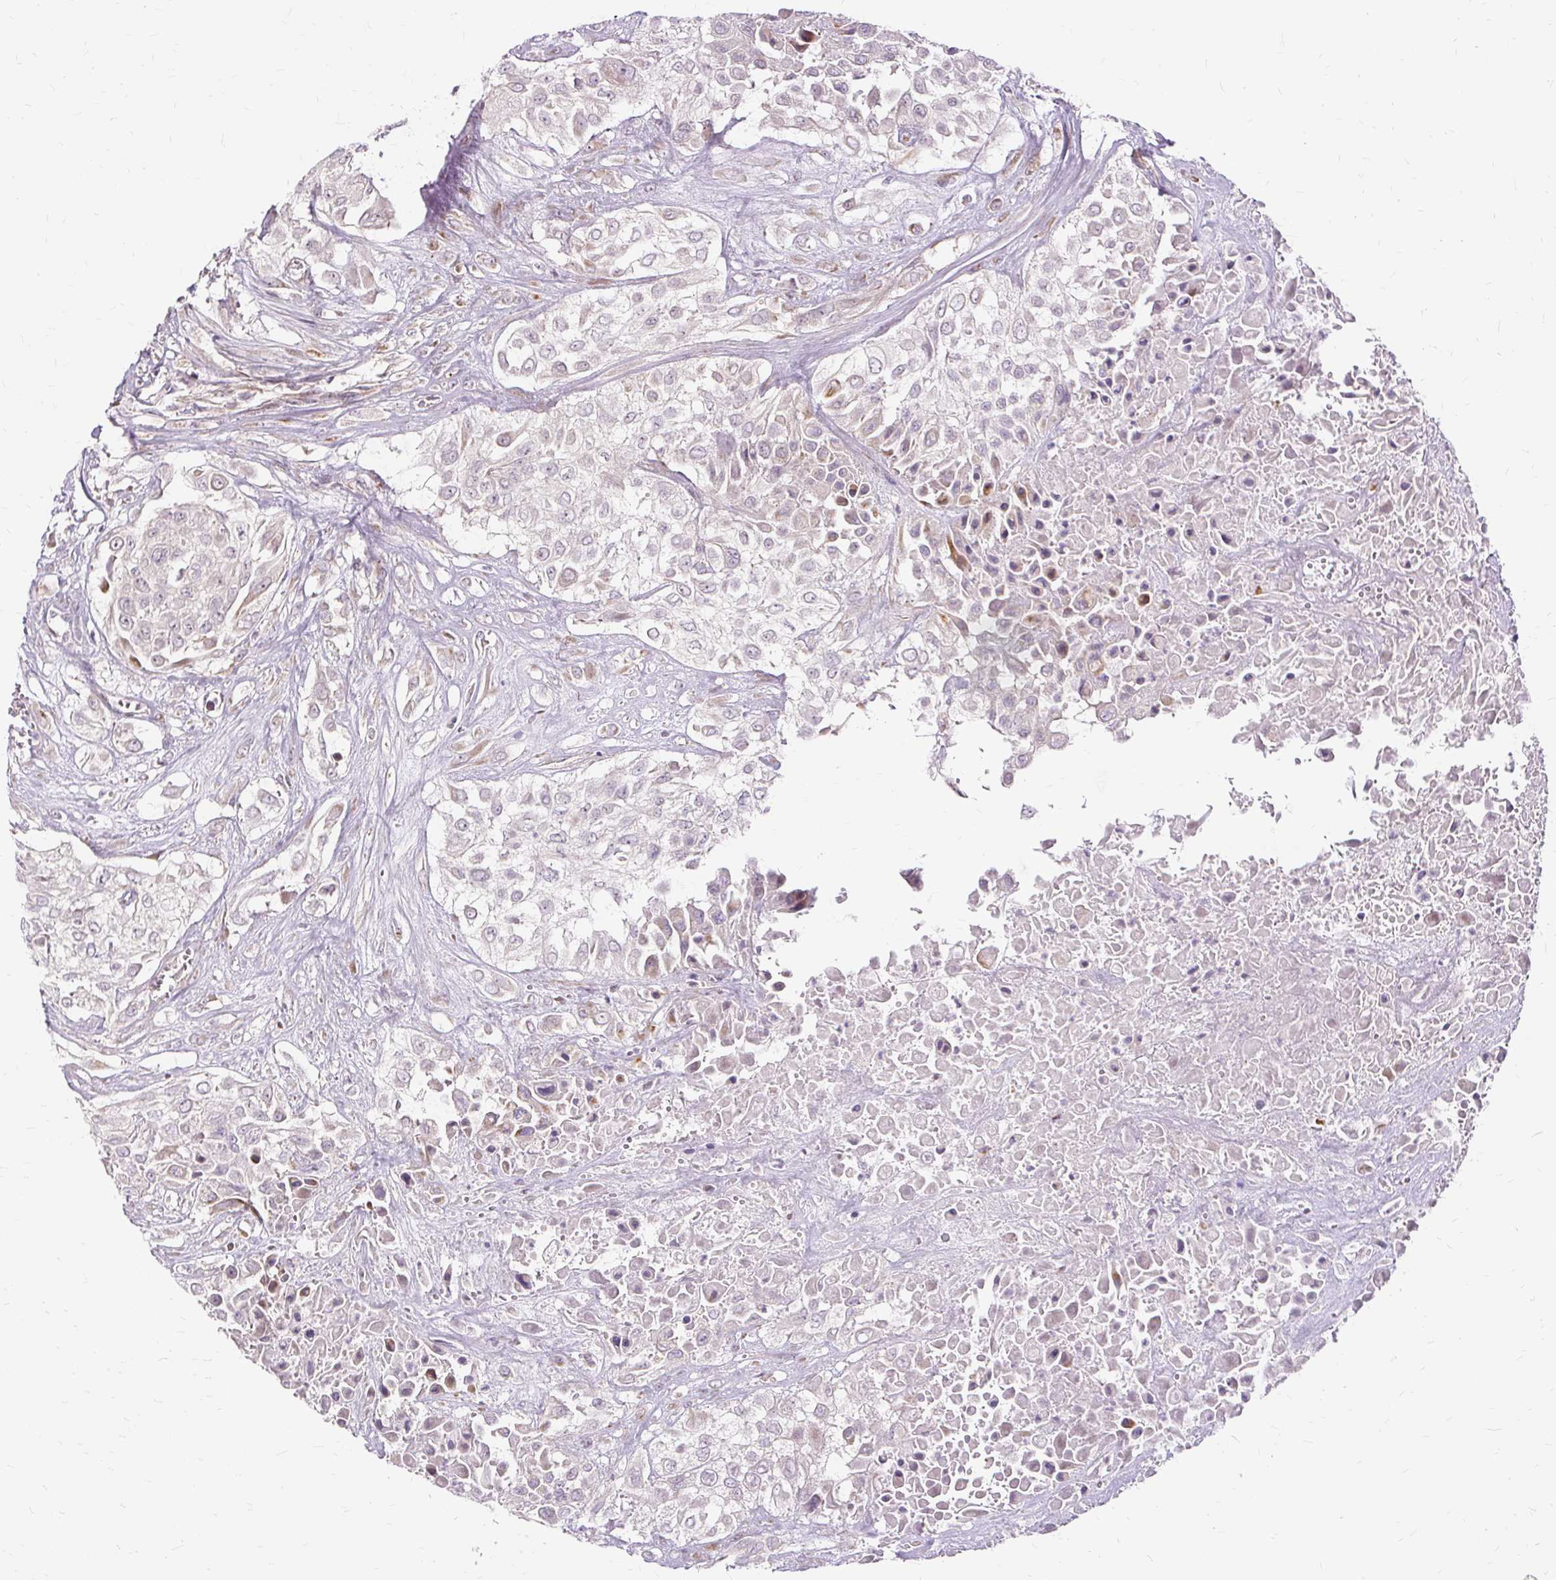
{"staining": {"intensity": "weak", "quantity": "<25%", "location": "cytoplasmic/membranous"}, "tissue": "urothelial cancer", "cell_type": "Tumor cells", "image_type": "cancer", "snomed": [{"axis": "morphology", "description": "Urothelial carcinoma, High grade"}, {"axis": "topography", "description": "Urinary bladder"}], "caption": "Tumor cells are negative for protein expression in human high-grade urothelial carcinoma. The staining was performed using DAB (3,3'-diaminobenzidine) to visualize the protein expression in brown, while the nuclei were stained in blue with hematoxylin (Magnification: 20x).", "gene": "MMACHC", "patient": {"sex": "male", "age": 57}}